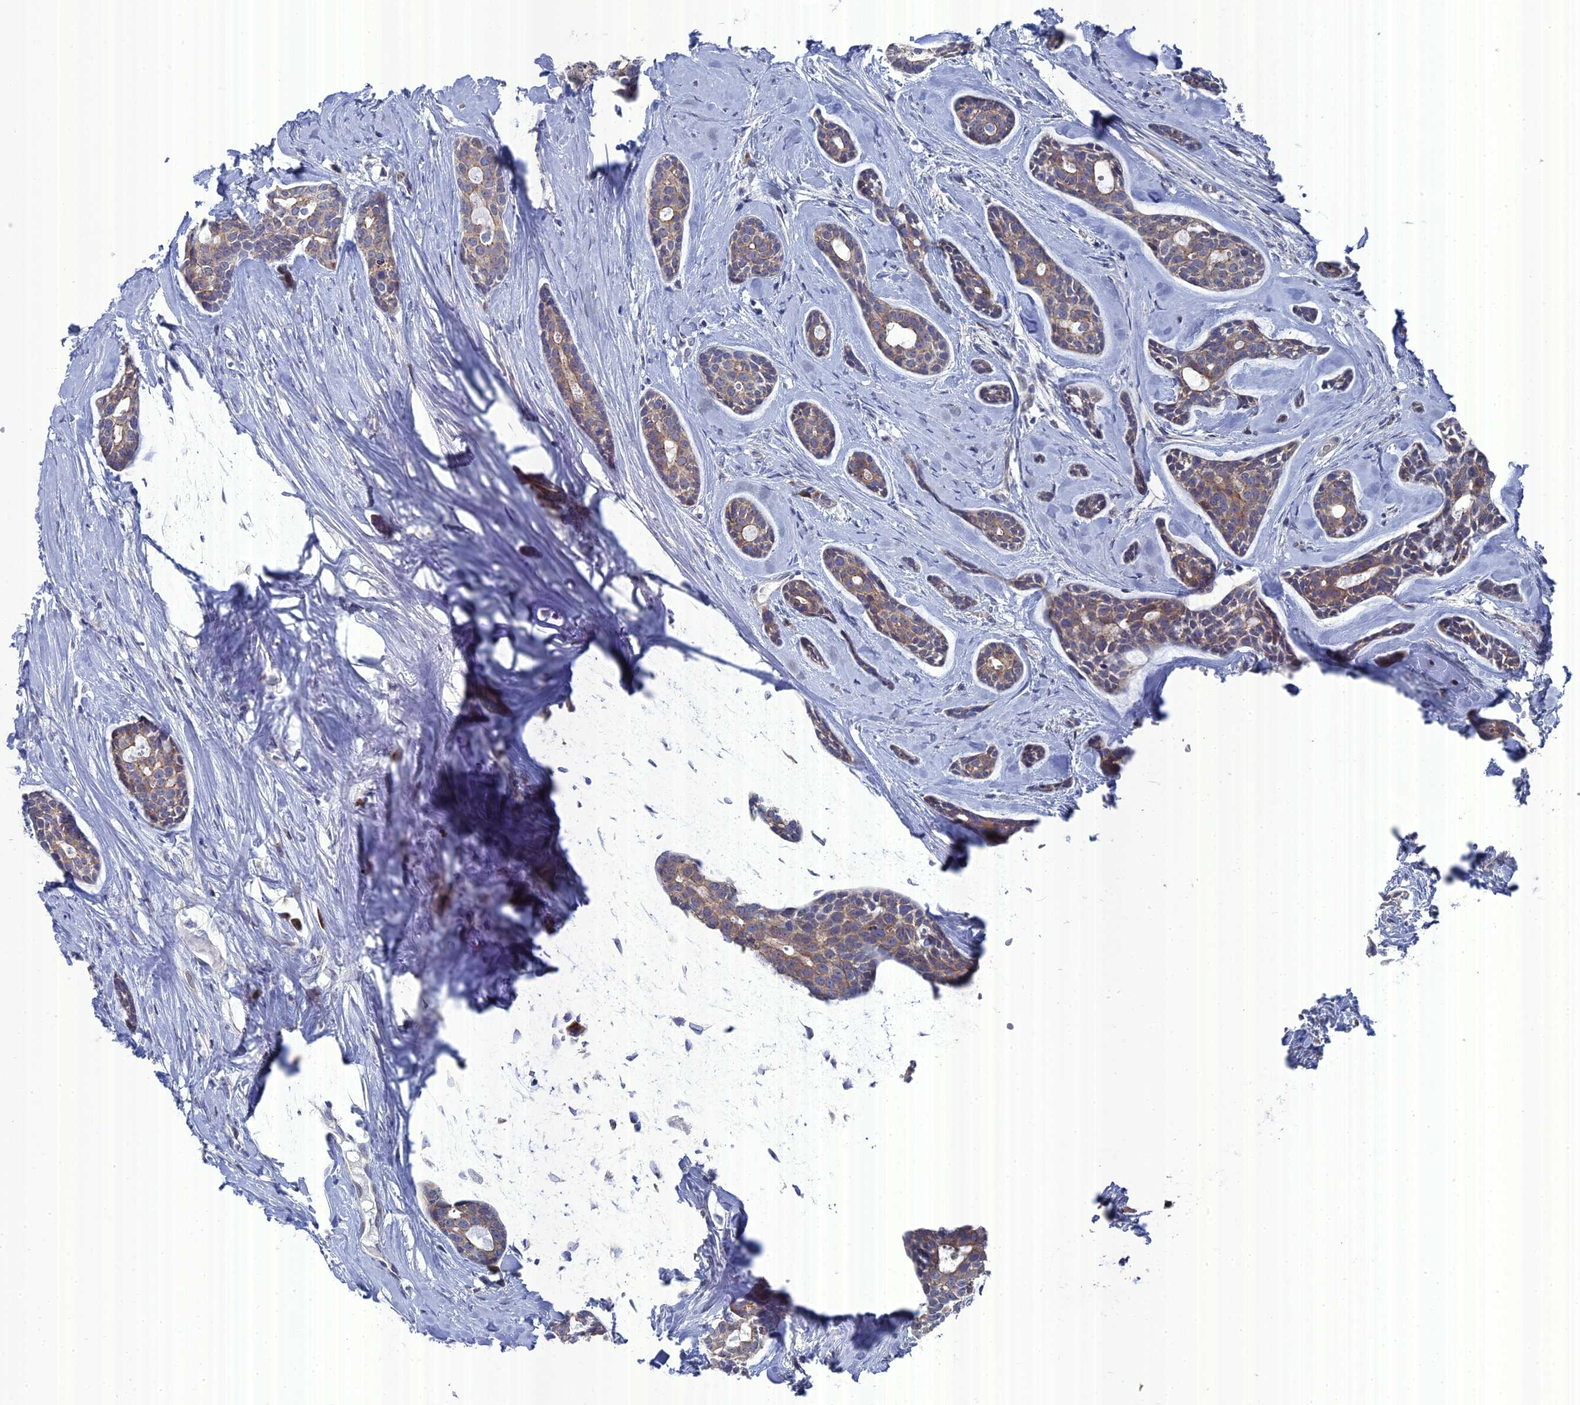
{"staining": {"intensity": "weak", "quantity": "25%-75%", "location": "cytoplasmic/membranous"}, "tissue": "head and neck cancer", "cell_type": "Tumor cells", "image_type": "cancer", "snomed": [{"axis": "morphology", "description": "Adenocarcinoma, NOS"}, {"axis": "topography", "description": "Subcutis"}, {"axis": "topography", "description": "Head-Neck"}], "caption": "The histopathology image reveals a brown stain indicating the presence of a protein in the cytoplasmic/membranous of tumor cells in head and neck cancer.", "gene": "TMEM161A", "patient": {"sex": "female", "age": 73}}